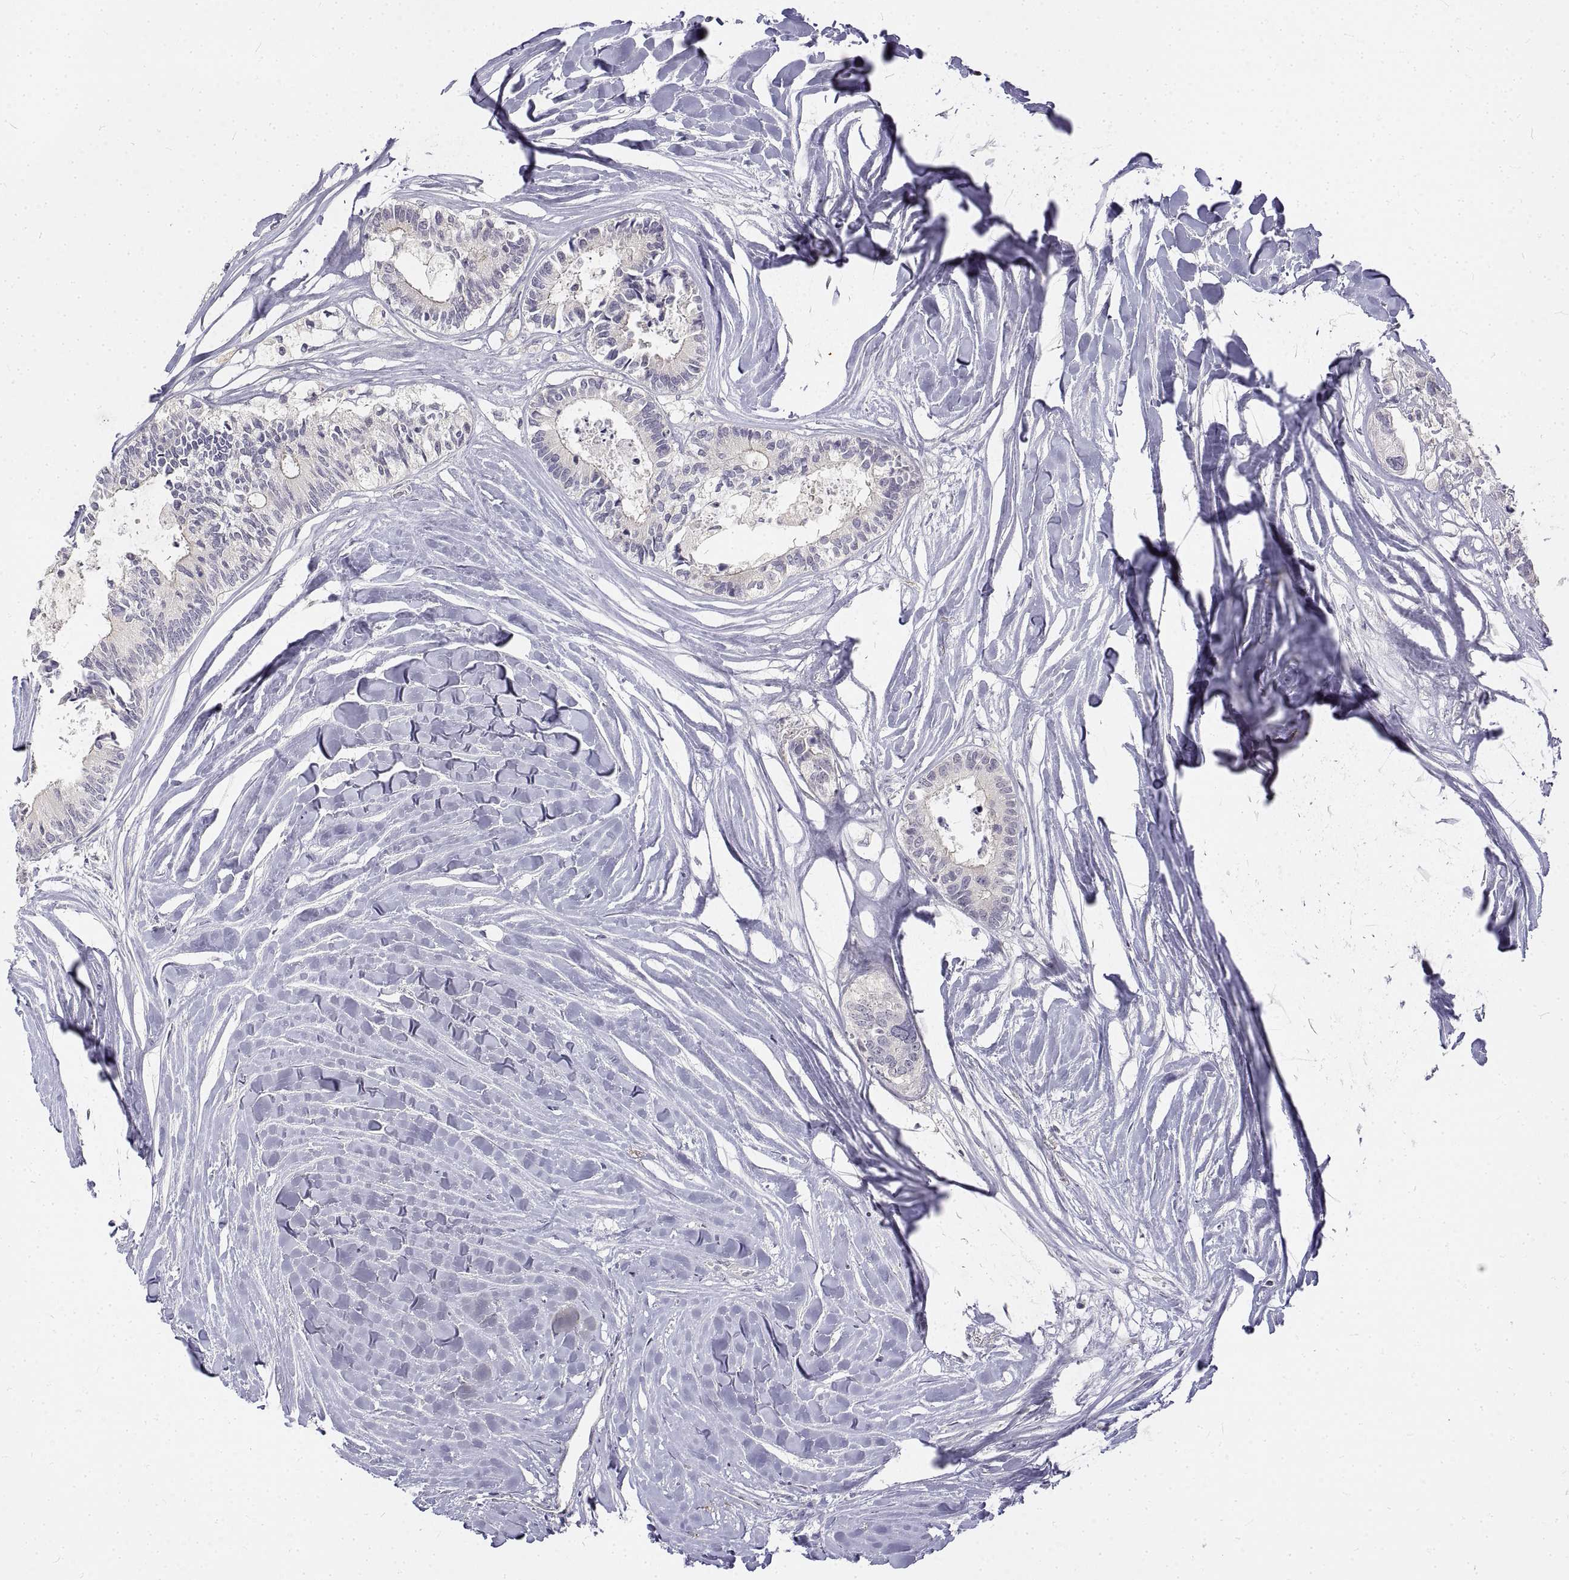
{"staining": {"intensity": "negative", "quantity": "none", "location": "none"}, "tissue": "colorectal cancer", "cell_type": "Tumor cells", "image_type": "cancer", "snomed": [{"axis": "morphology", "description": "Adenocarcinoma, NOS"}, {"axis": "topography", "description": "Colon"}, {"axis": "topography", "description": "Rectum"}], "caption": "Photomicrograph shows no significant protein positivity in tumor cells of colorectal cancer.", "gene": "ANO2", "patient": {"sex": "male", "age": 57}}